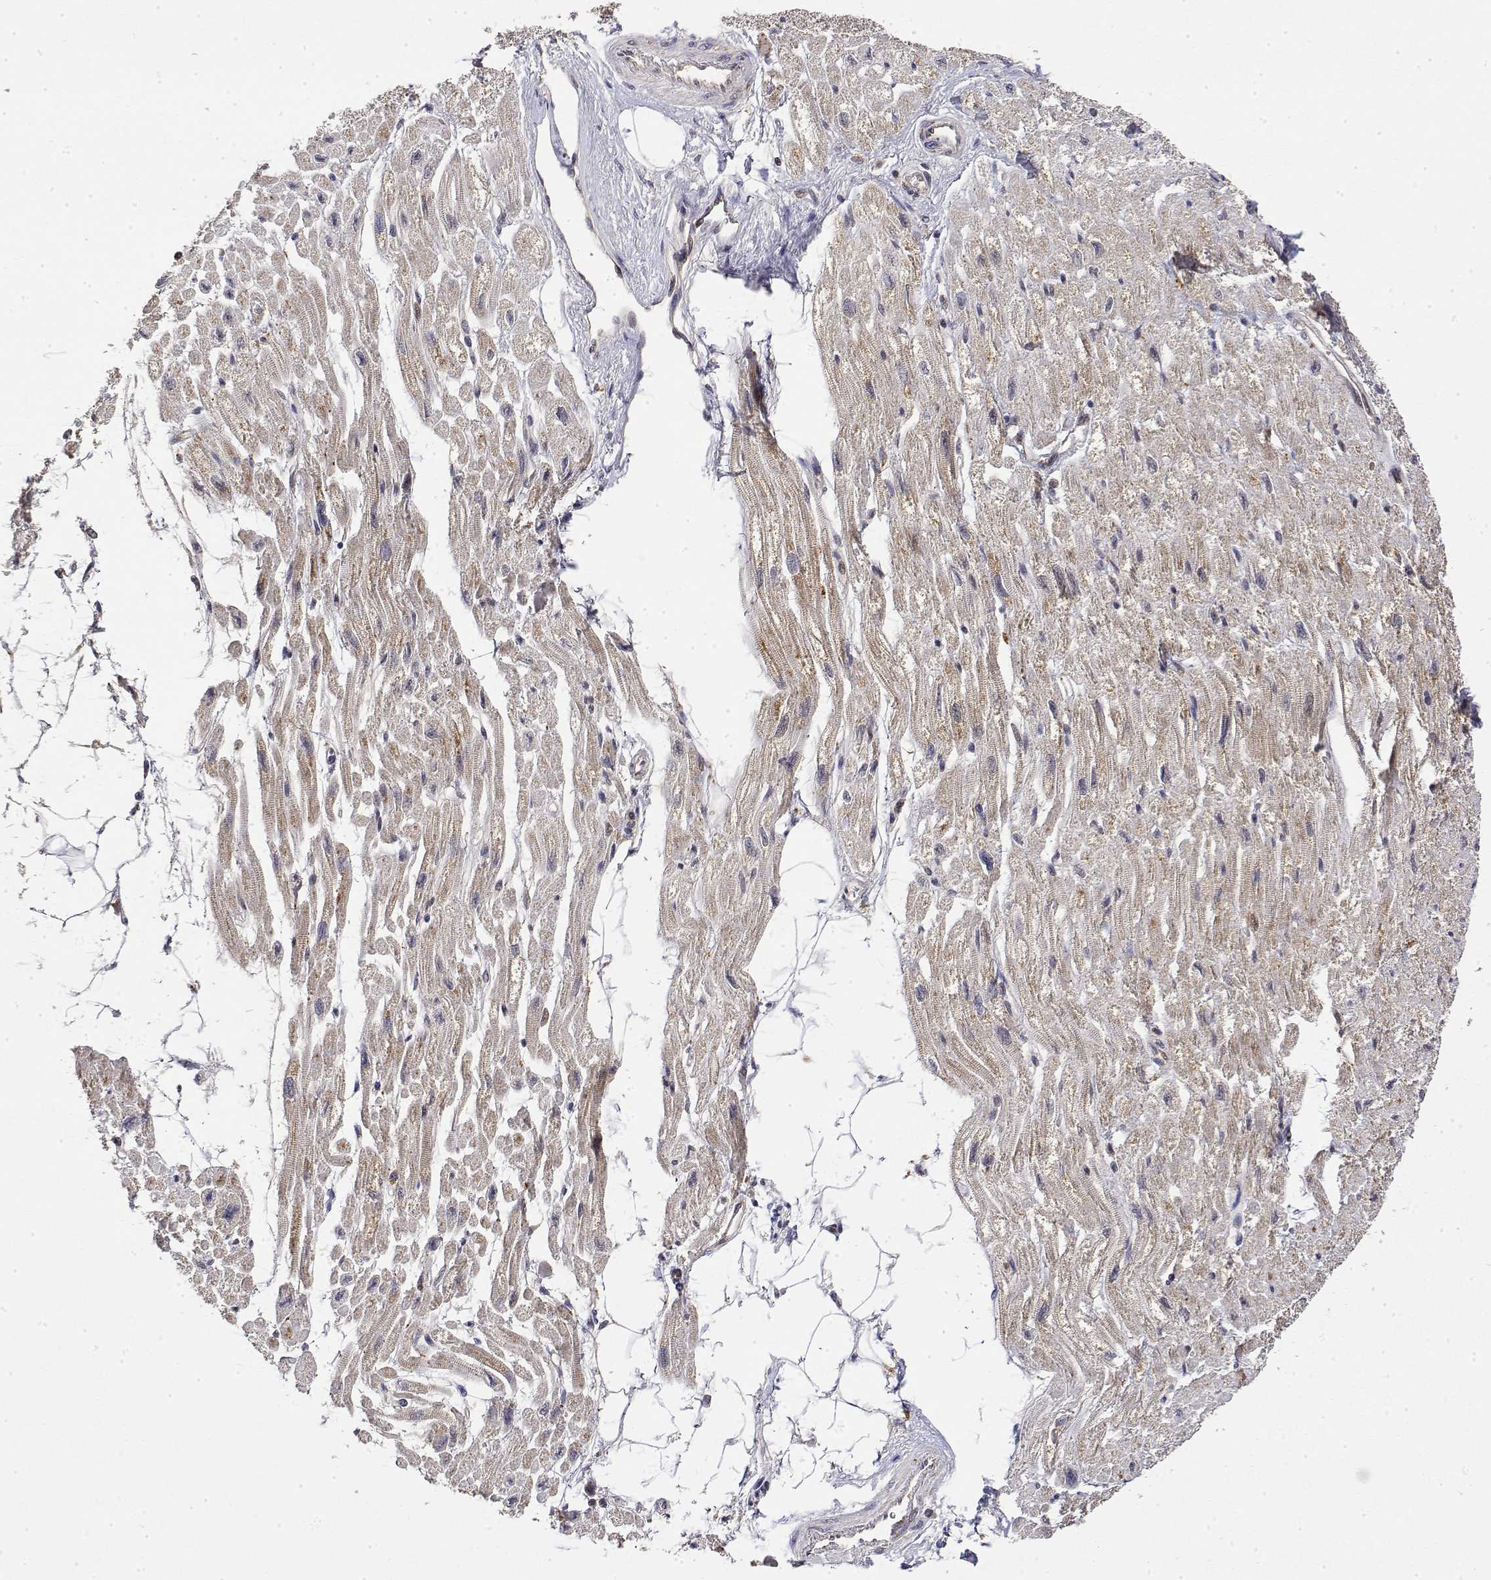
{"staining": {"intensity": "moderate", "quantity": "25%-75%", "location": "cytoplasmic/membranous"}, "tissue": "heart muscle", "cell_type": "Cardiomyocytes", "image_type": "normal", "snomed": [{"axis": "morphology", "description": "Normal tissue, NOS"}, {"axis": "topography", "description": "Heart"}], "caption": "IHC of benign heart muscle demonstrates medium levels of moderate cytoplasmic/membranous positivity in about 25%-75% of cardiomyocytes.", "gene": "GADD45GIP1", "patient": {"sex": "female", "age": 62}}